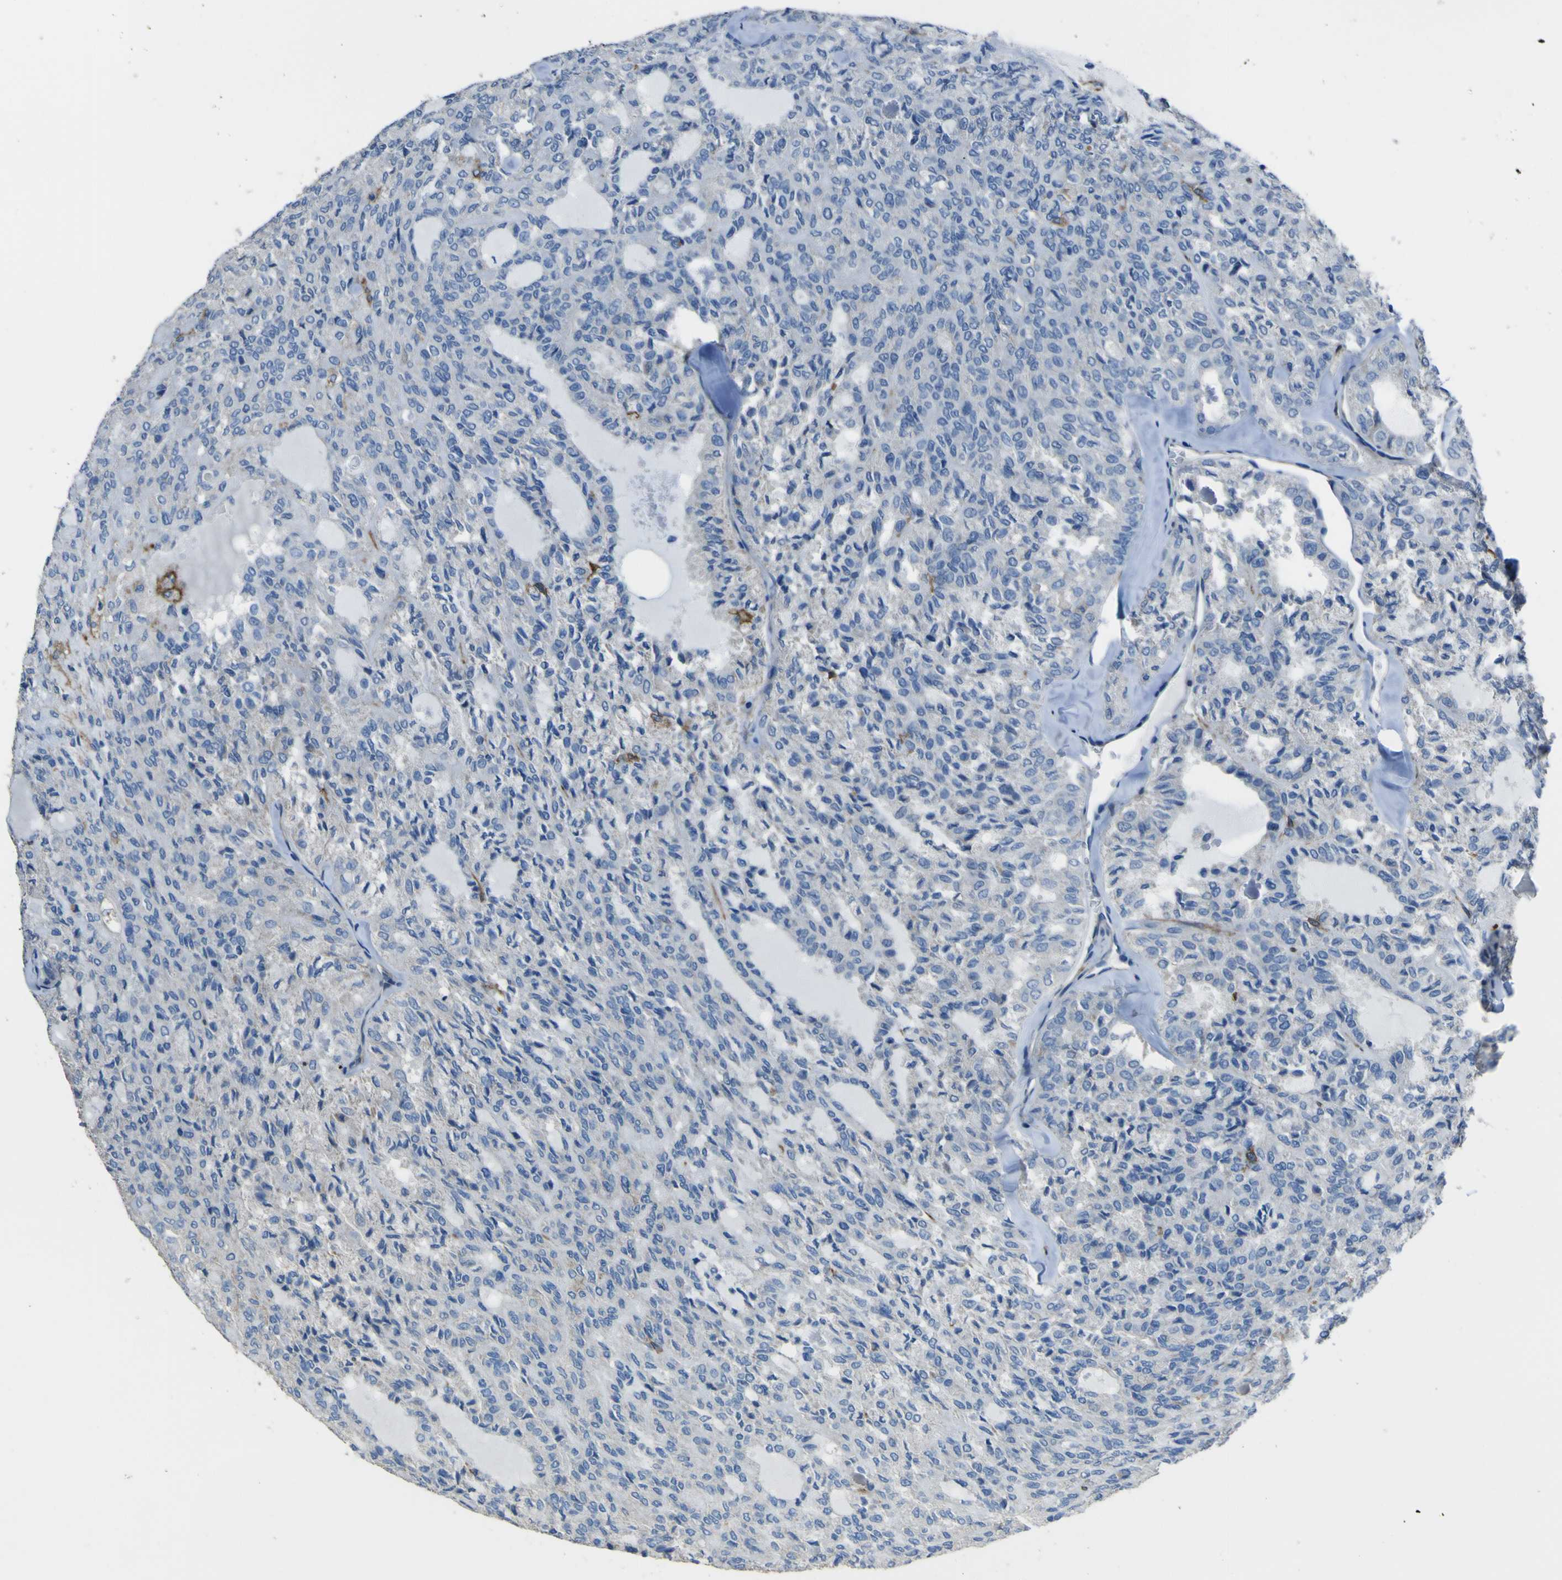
{"staining": {"intensity": "negative", "quantity": "none", "location": "none"}, "tissue": "thyroid cancer", "cell_type": "Tumor cells", "image_type": "cancer", "snomed": [{"axis": "morphology", "description": "Follicular adenoma carcinoma, NOS"}, {"axis": "topography", "description": "Thyroid gland"}], "caption": "A histopathology image of thyroid follicular adenoma carcinoma stained for a protein exhibits no brown staining in tumor cells.", "gene": "LAIR1", "patient": {"sex": "male", "age": 75}}